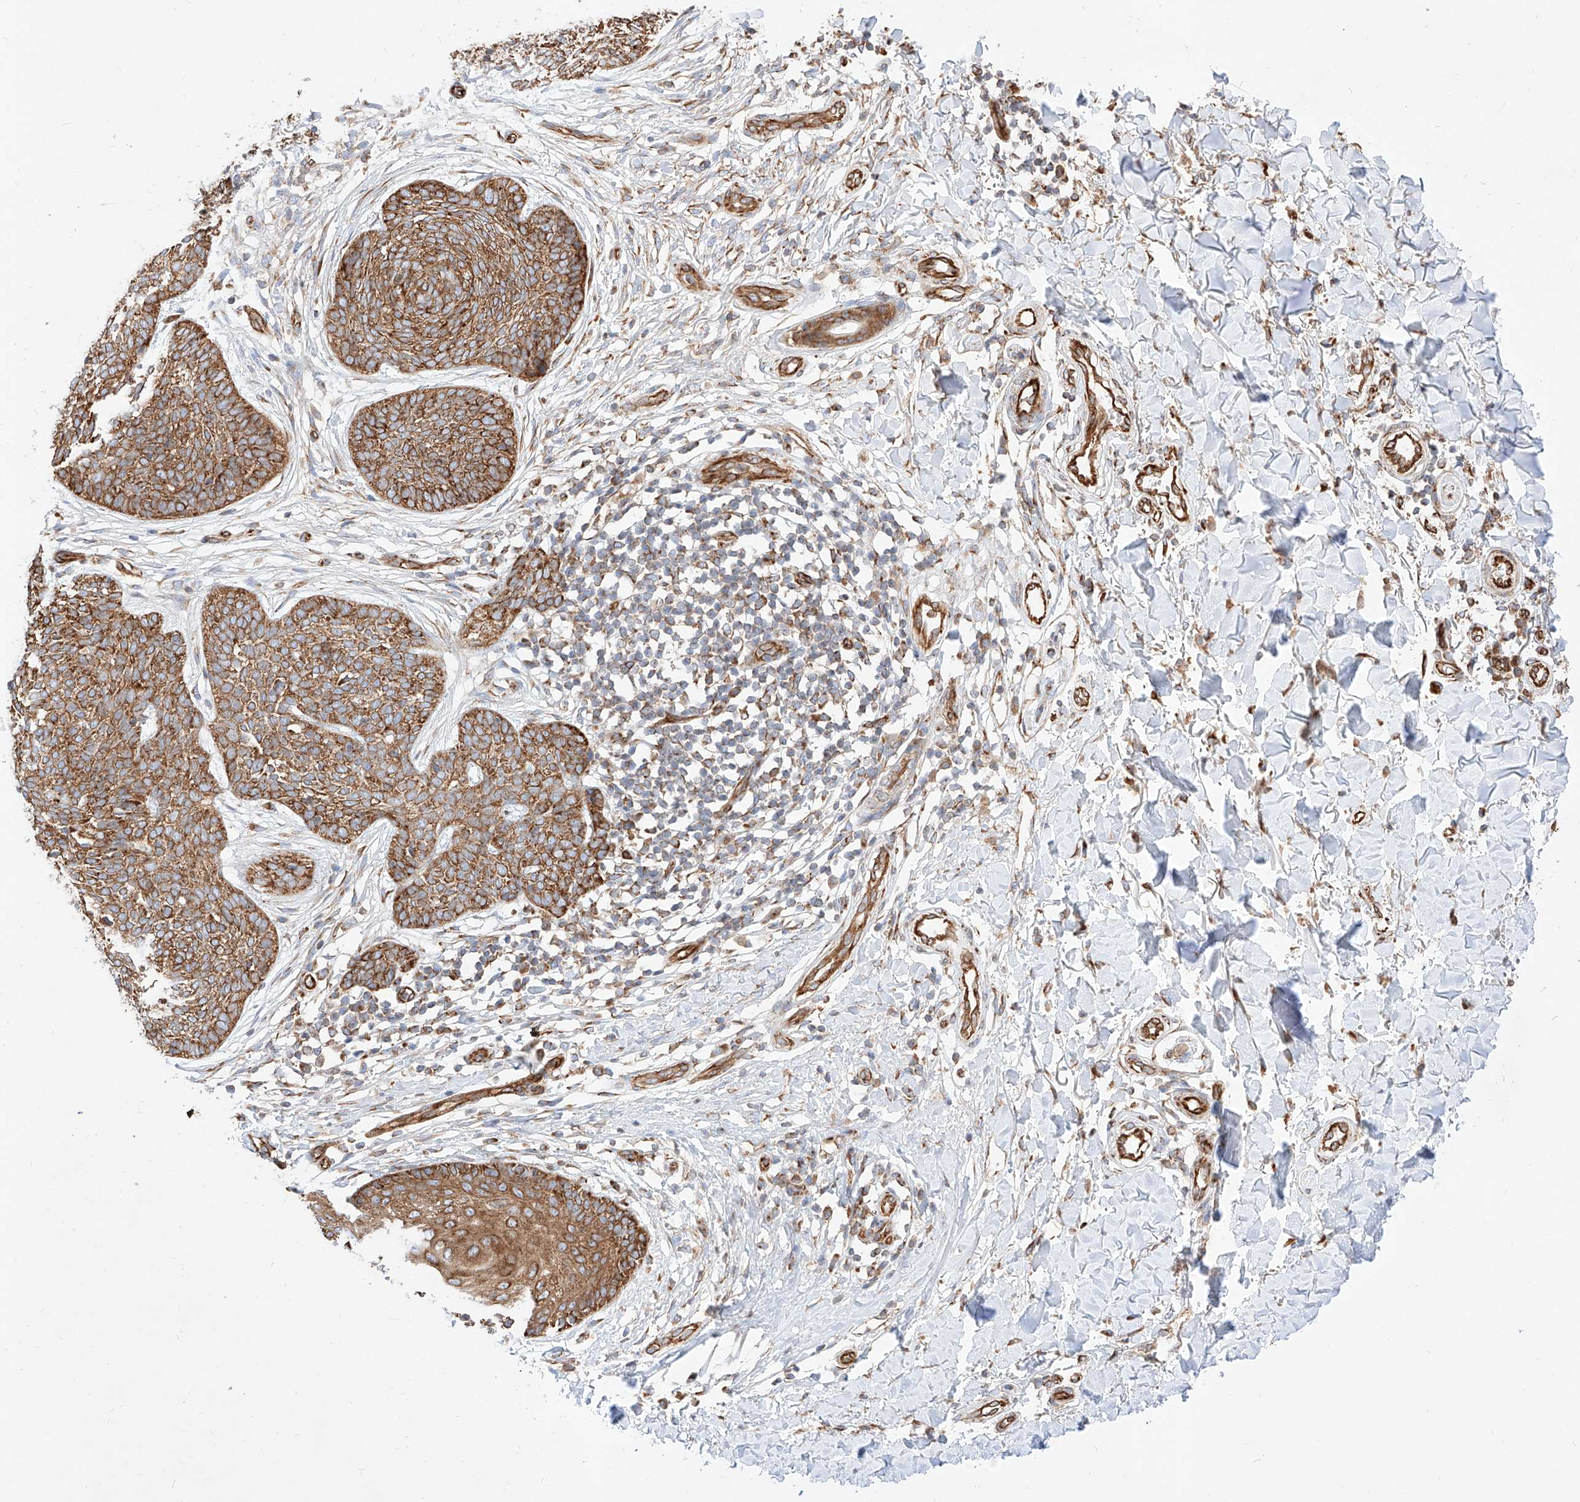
{"staining": {"intensity": "moderate", "quantity": ">75%", "location": "cytoplasmic/membranous"}, "tissue": "skin cancer", "cell_type": "Tumor cells", "image_type": "cancer", "snomed": [{"axis": "morphology", "description": "Basal cell carcinoma"}, {"axis": "topography", "description": "Skin"}], "caption": "Immunohistochemistry (DAB) staining of human basal cell carcinoma (skin) reveals moderate cytoplasmic/membranous protein staining in approximately >75% of tumor cells.", "gene": "CSGALNACT2", "patient": {"sex": "female", "age": 64}}